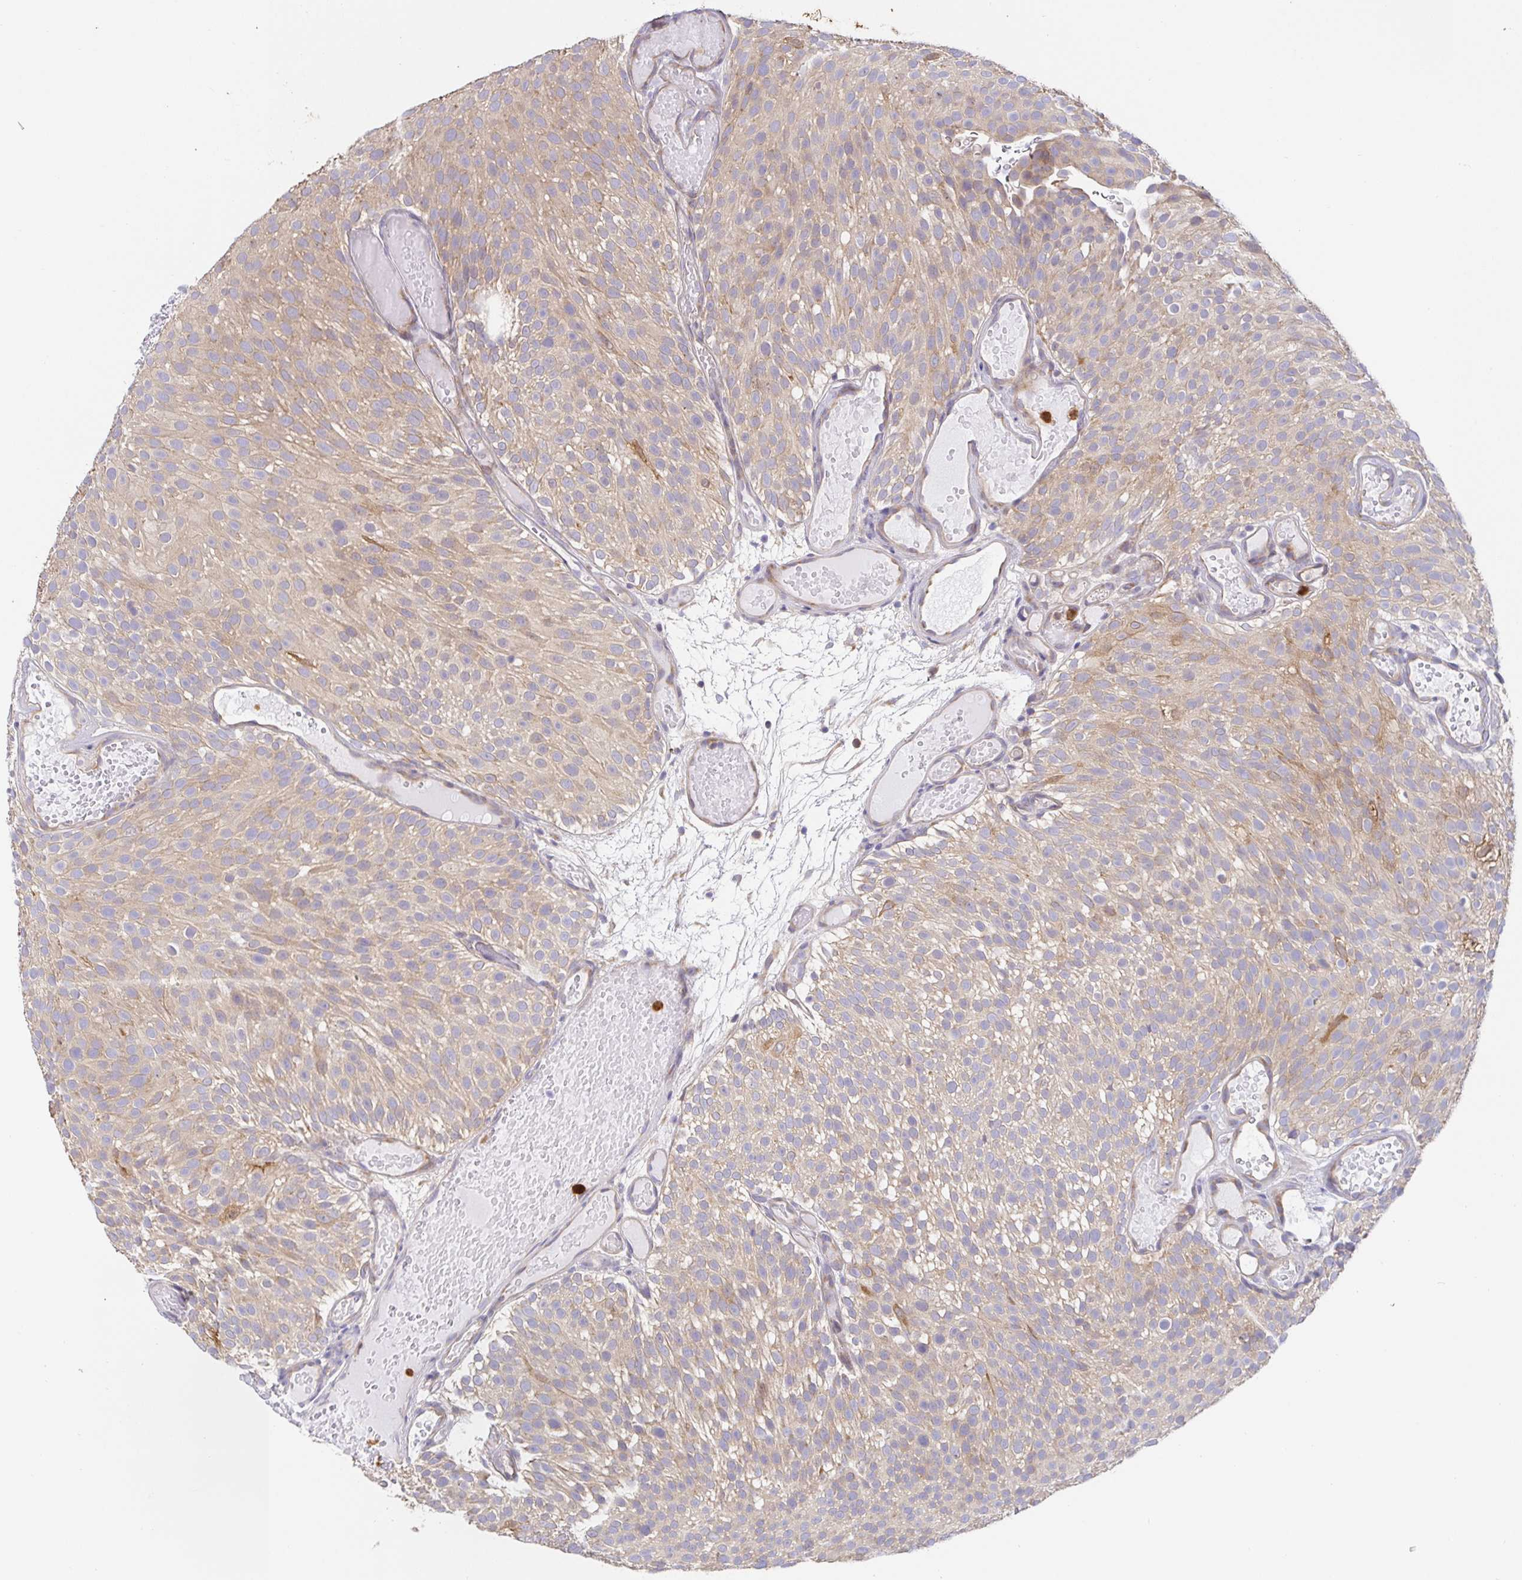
{"staining": {"intensity": "weak", "quantity": ">75%", "location": "cytoplasmic/membranous"}, "tissue": "urothelial cancer", "cell_type": "Tumor cells", "image_type": "cancer", "snomed": [{"axis": "morphology", "description": "Urothelial carcinoma, Low grade"}, {"axis": "topography", "description": "Urinary bladder"}], "caption": "This micrograph reveals low-grade urothelial carcinoma stained with immunohistochemistry (IHC) to label a protein in brown. The cytoplasmic/membranous of tumor cells show weak positivity for the protein. Nuclei are counter-stained blue.", "gene": "PDPK1", "patient": {"sex": "male", "age": 78}}